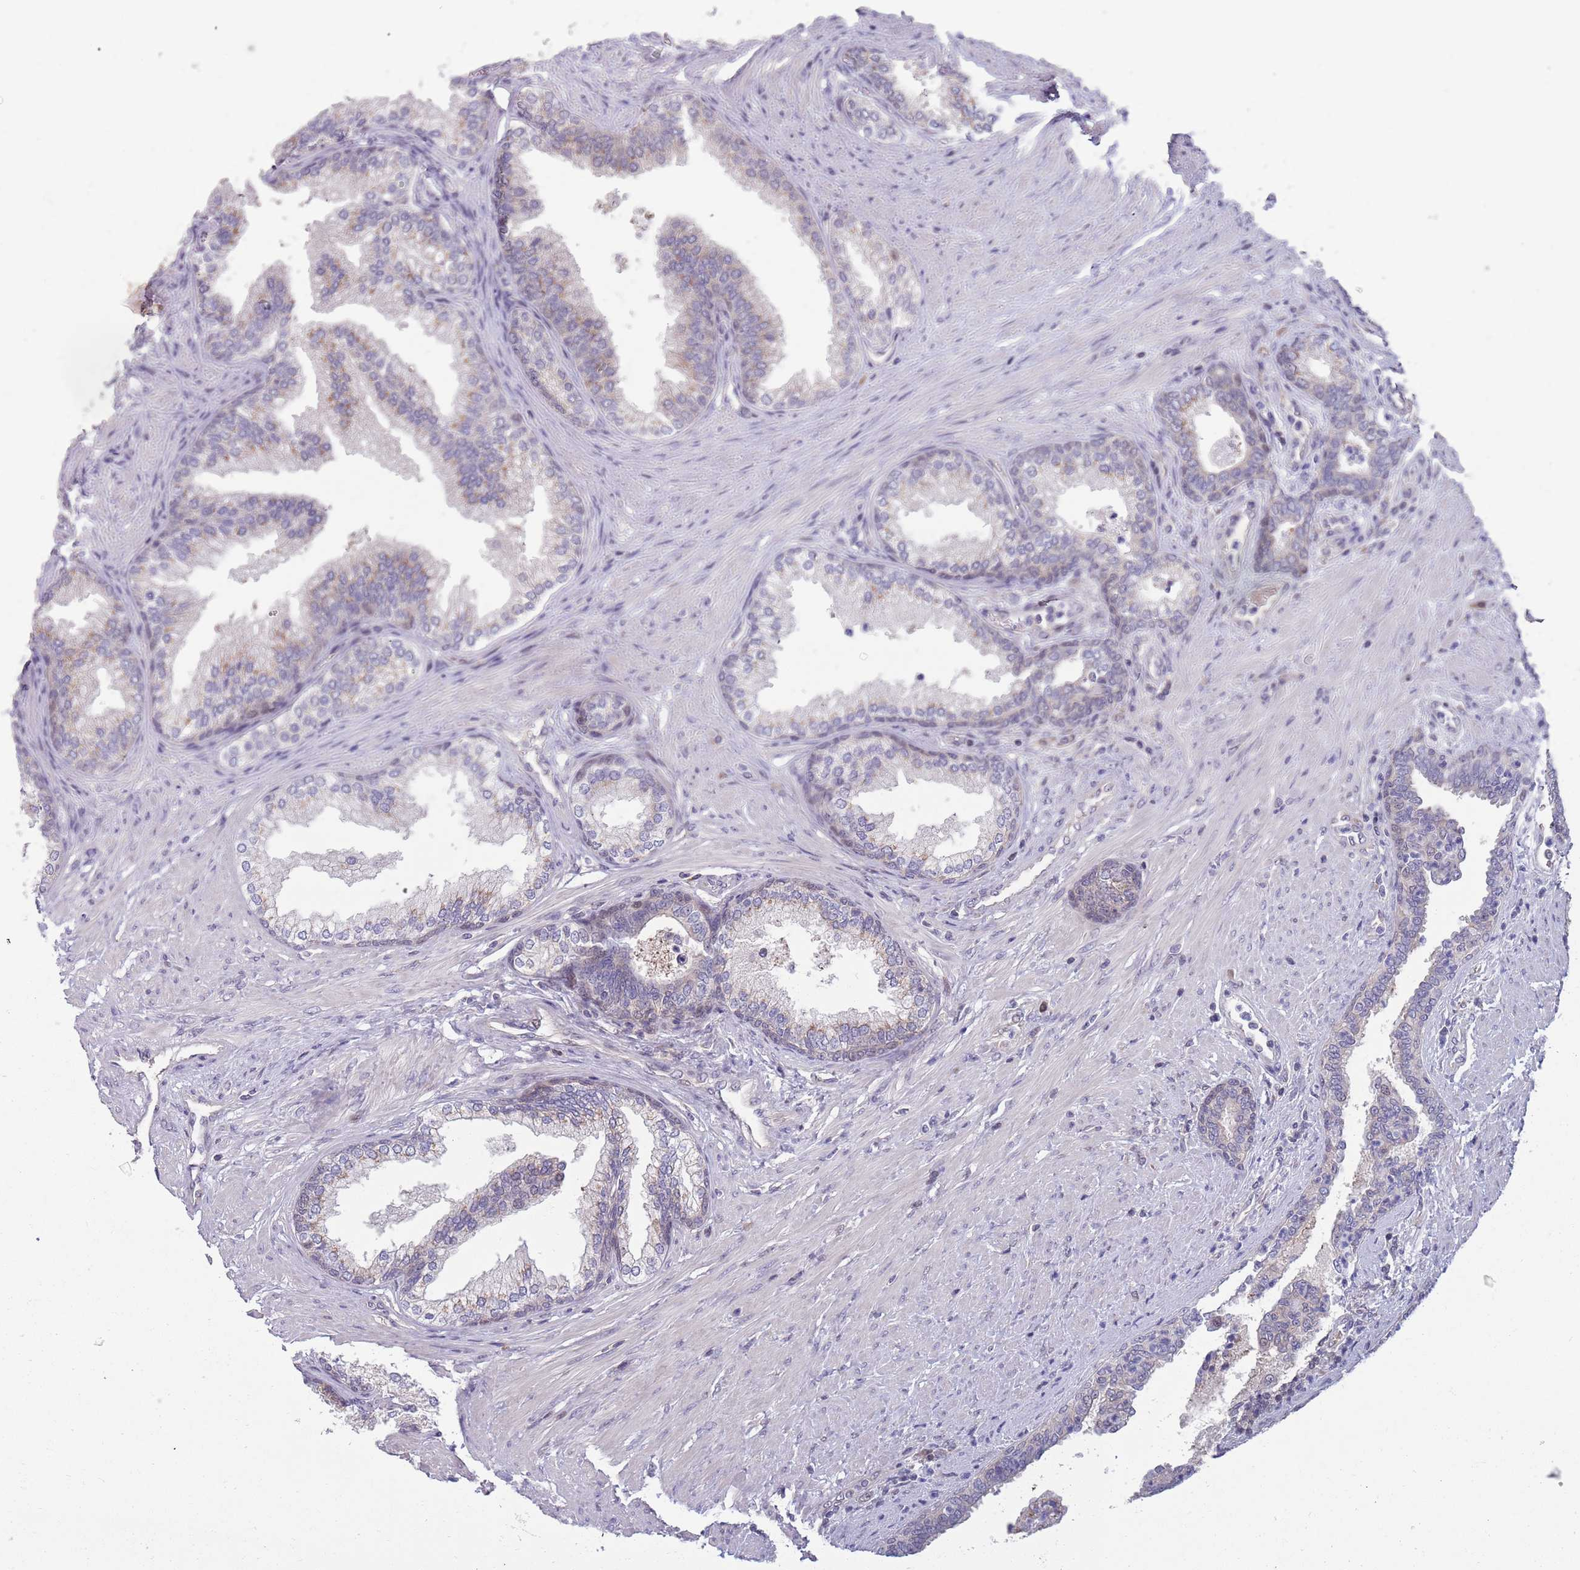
{"staining": {"intensity": "weak", "quantity": "<25%", "location": "cytoplasmic/membranous"}, "tissue": "prostate", "cell_type": "Glandular cells", "image_type": "normal", "snomed": [{"axis": "morphology", "description": "Normal tissue, NOS"}, {"axis": "topography", "description": "Prostate"}], "caption": "Immunohistochemistry histopathology image of benign human prostate stained for a protein (brown), which reveals no positivity in glandular cells.", "gene": "CLNS1A", "patient": {"sex": "male", "age": 76}}